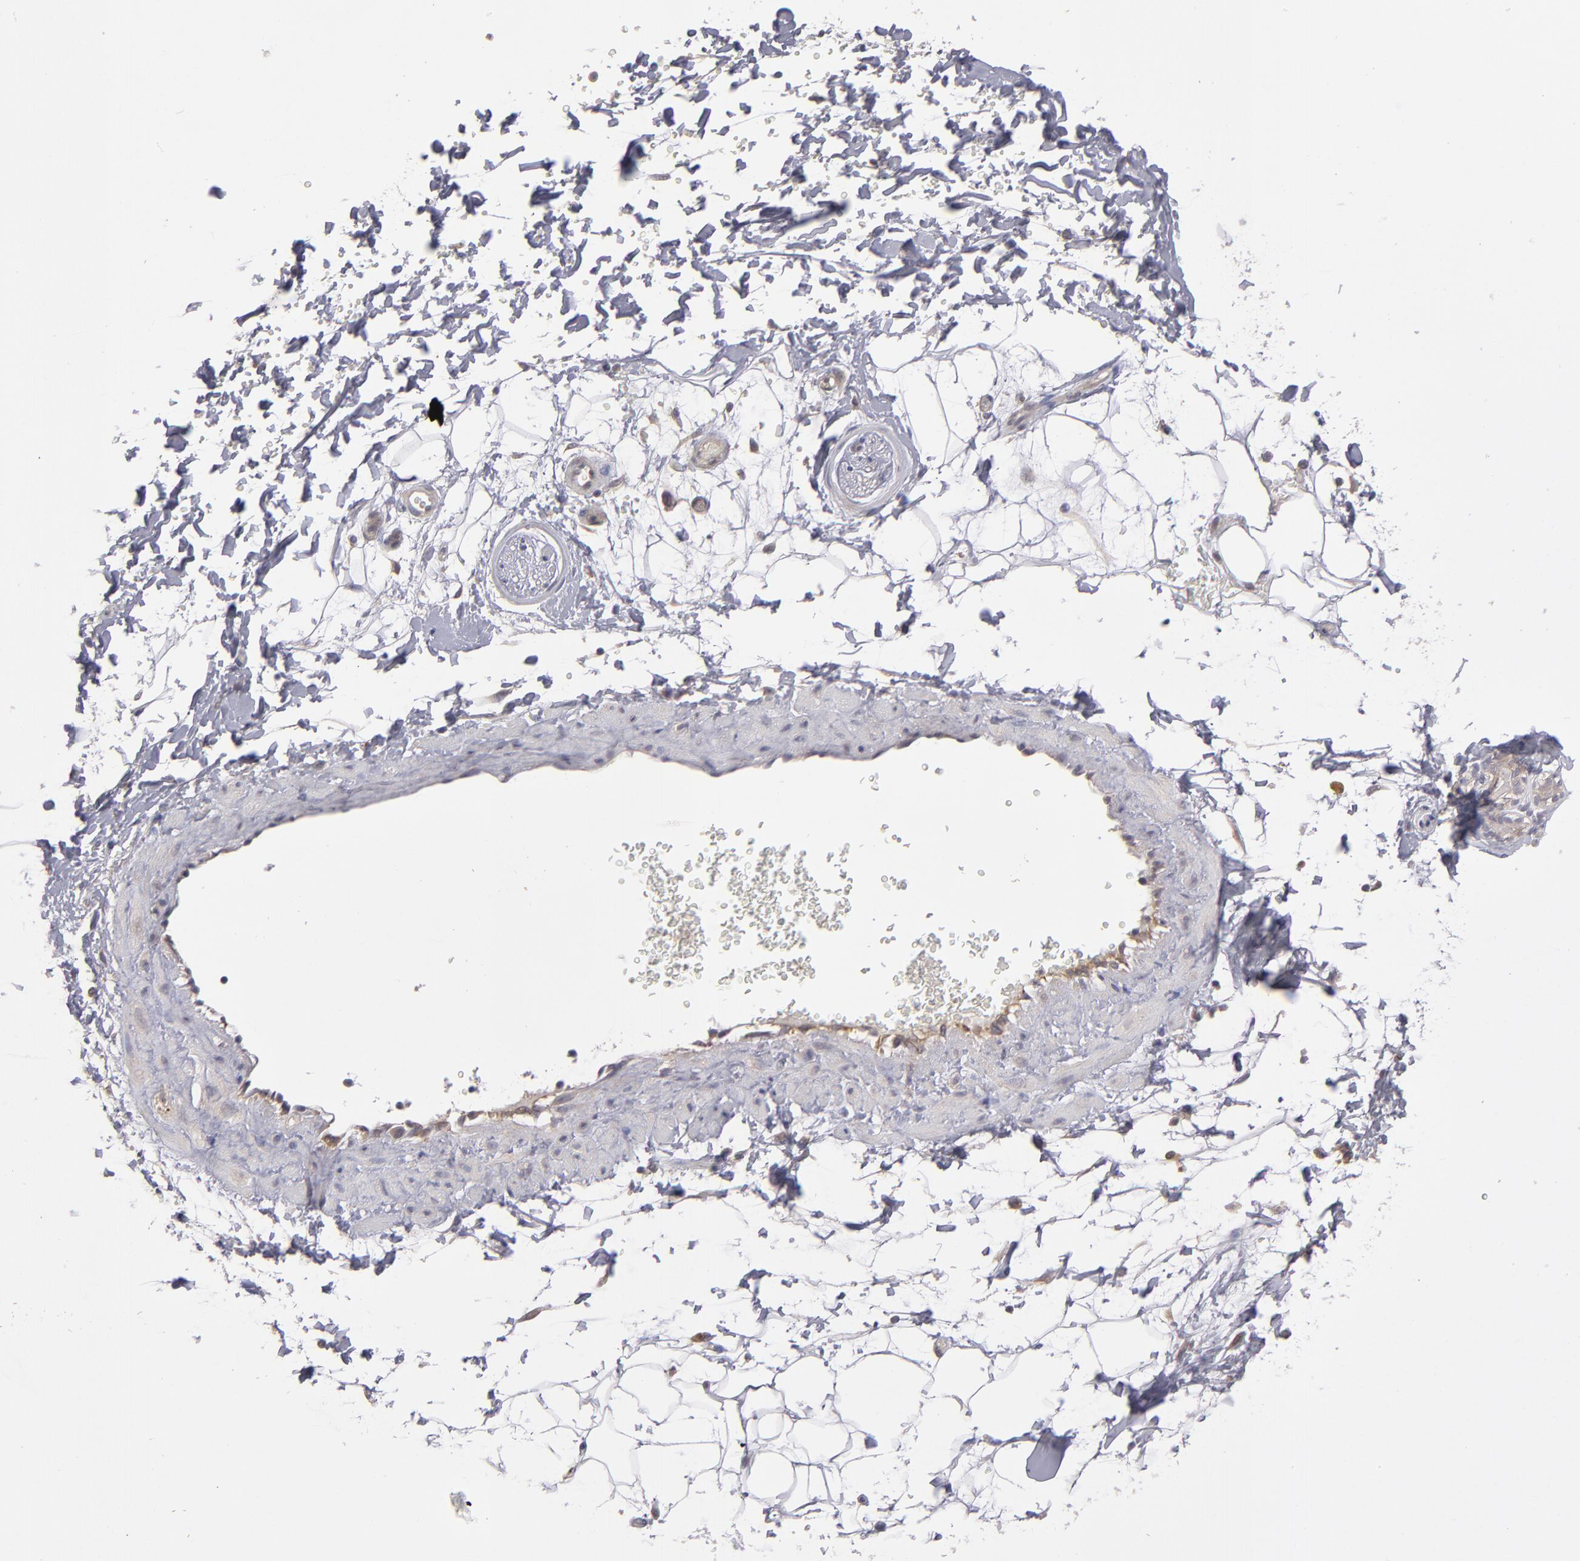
{"staining": {"intensity": "negative", "quantity": "none", "location": "none"}, "tissue": "adipose tissue", "cell_type": "Adipocytes", "image_type": "normal", "snomed": [{"axis": "morphology", "description": "Normal tissue, NOS"}, {"axis": "topography", "description": "Soft tissue"}], "caption": "IHC of unremarkable human adipose tissue reveals no staining in adipocytes.", "gene": "CTSO", "patient": {"sex": "male", "age": 72}}